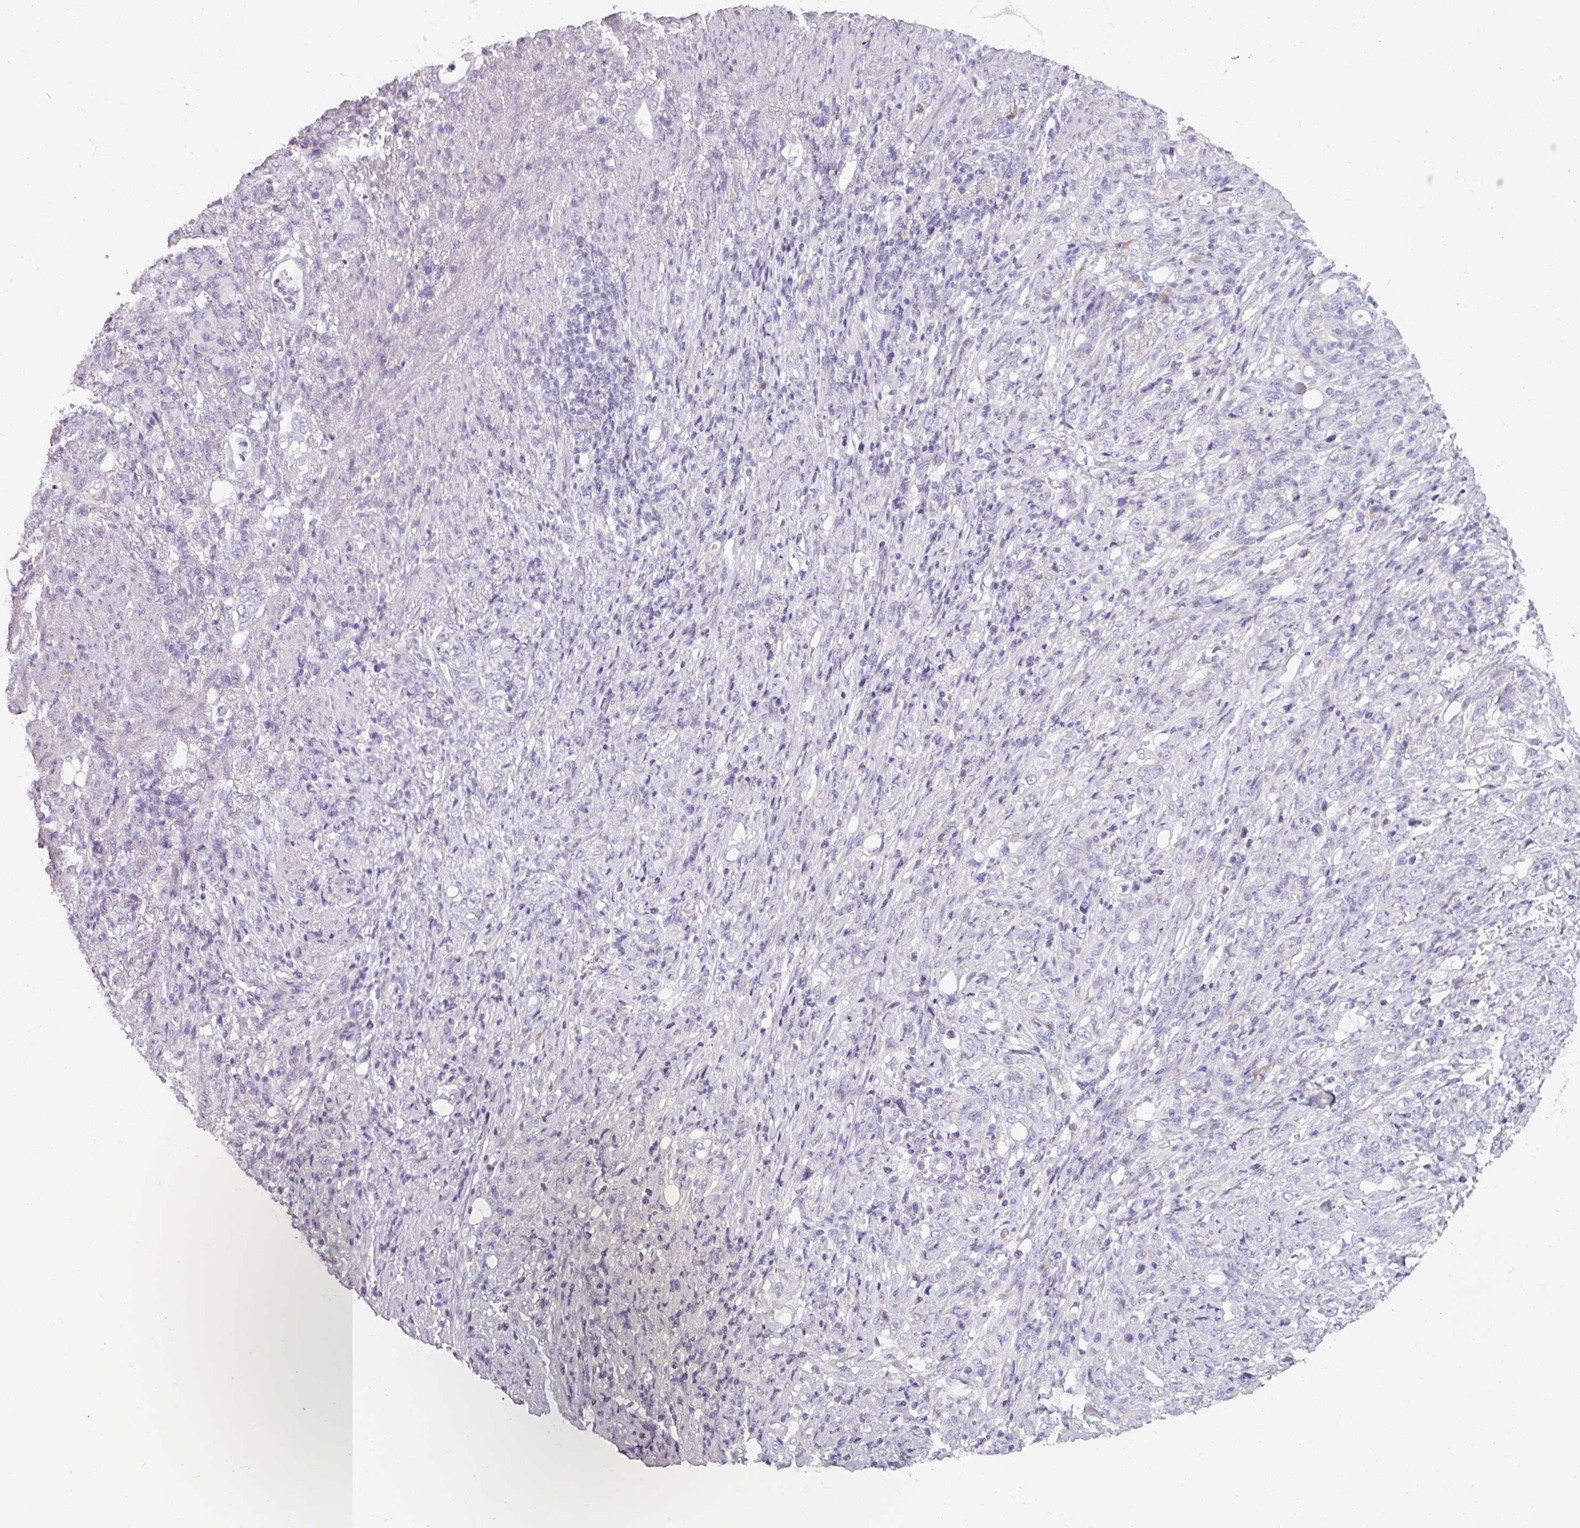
{"staining": {"intensity": "negative", "quantity": "none", "location": "none"}, "tissue": "stomach cancer", "cell_type": "Tumor cells", "image_type": "cancer", "snomed": [{"axis": "morphology", "description": "Normal tissue, NOS"}, {"axis": "morphology", "description": "Adenocarcinoma, NOS"}, {"axis": "topography", "description": "Stomach"}], "caption": "The IHC photomicrograph has no significant positivity in tumor cells of stomach cancer tissue.", "gene": "SMIM11", "patient": {"sex": "female", "age": 79}}